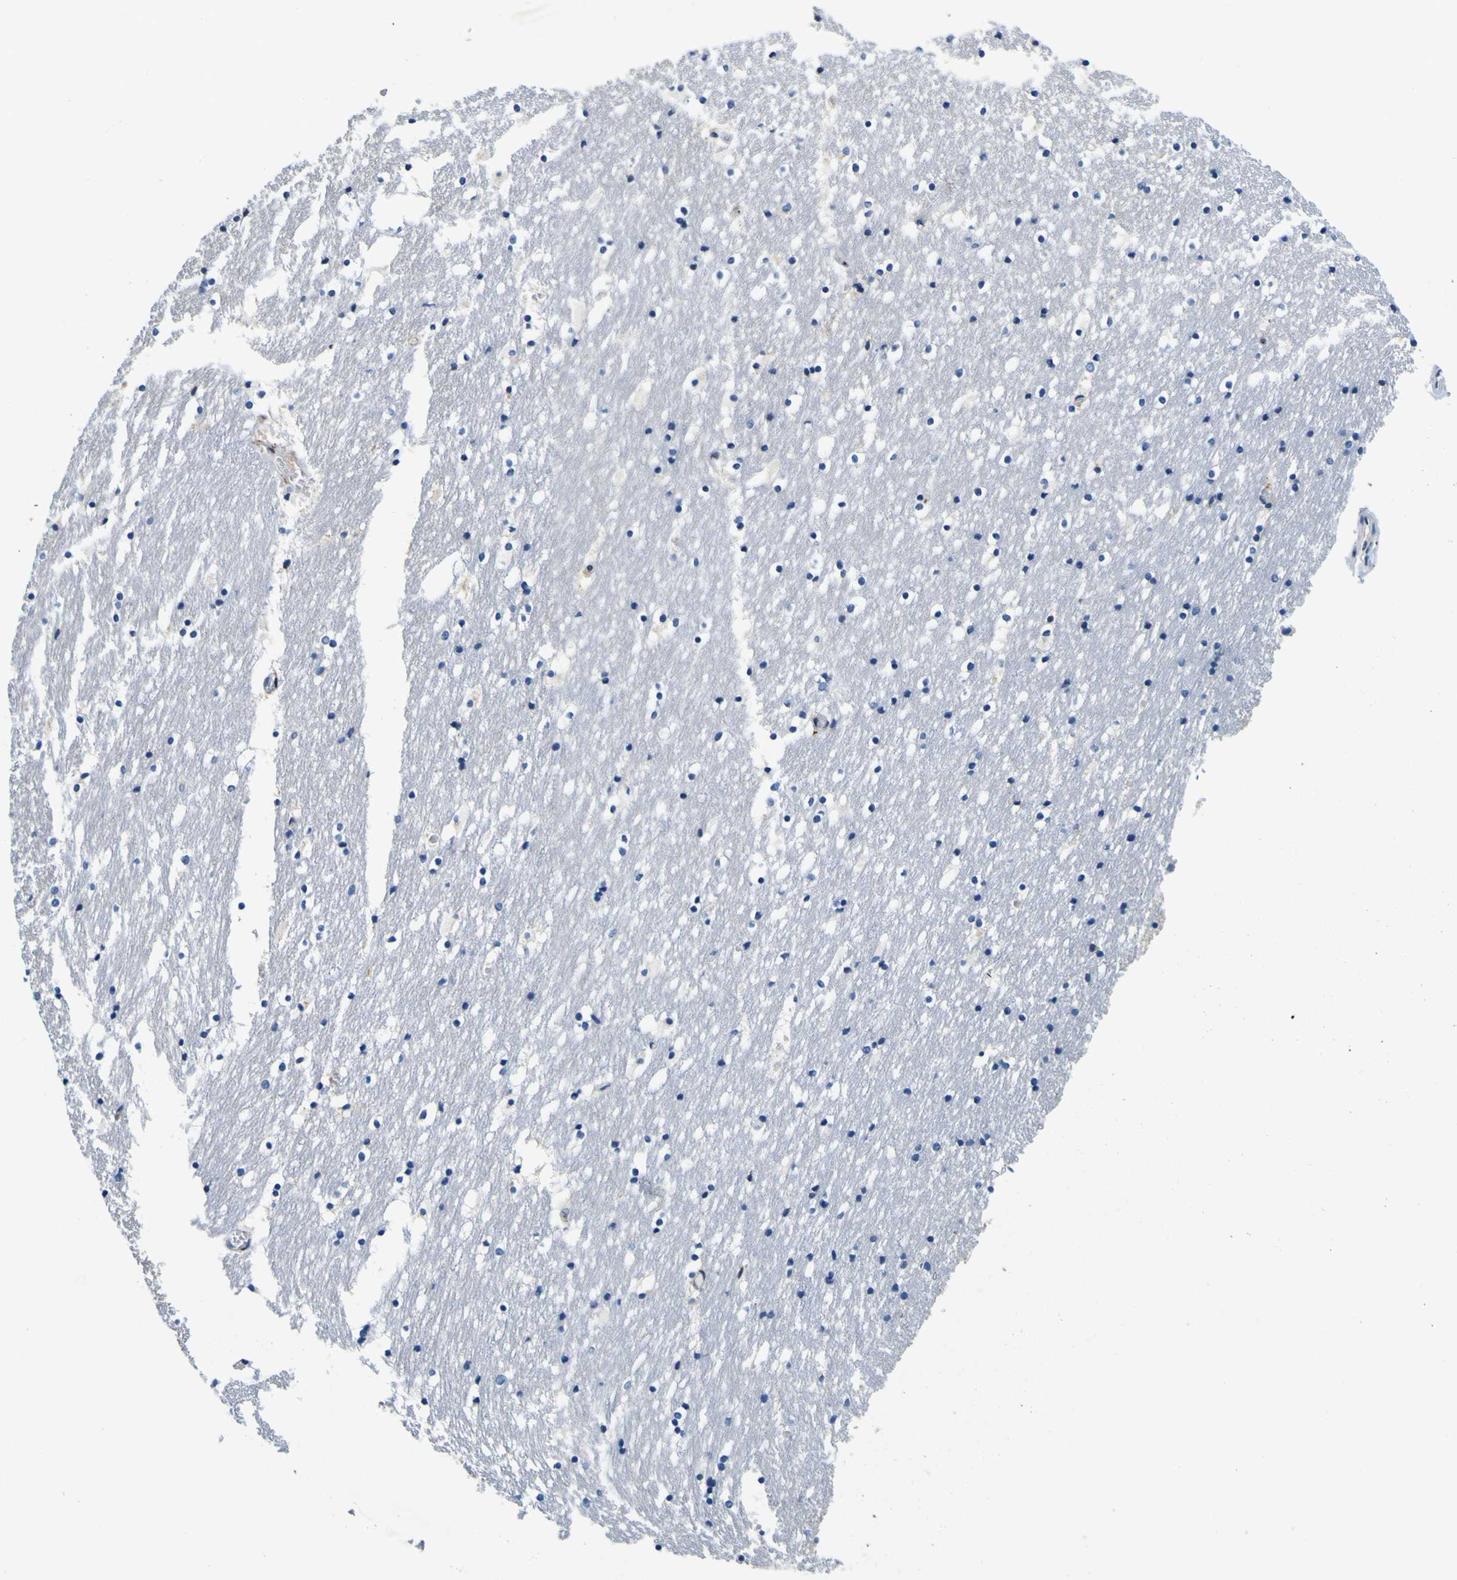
{"staining": {"intensity": "negative", "quantity": "none", "location": "none"}, "tissue": "caudate", "cell_type": "Glial cells", "image_type": "normal", "snomed": [{"axis": "morphology", "description": "Normal tissue, NOS"}, {"axis": "topography", "description": "Lateral ventricle wall"}], "caption": "IHC micrograph of benign caudate: human caudate stained with DAB reveals no significant protein positivity in glial cells.", "gene": "NLRP3", "patient": {"sex": "male", "age": 45}}